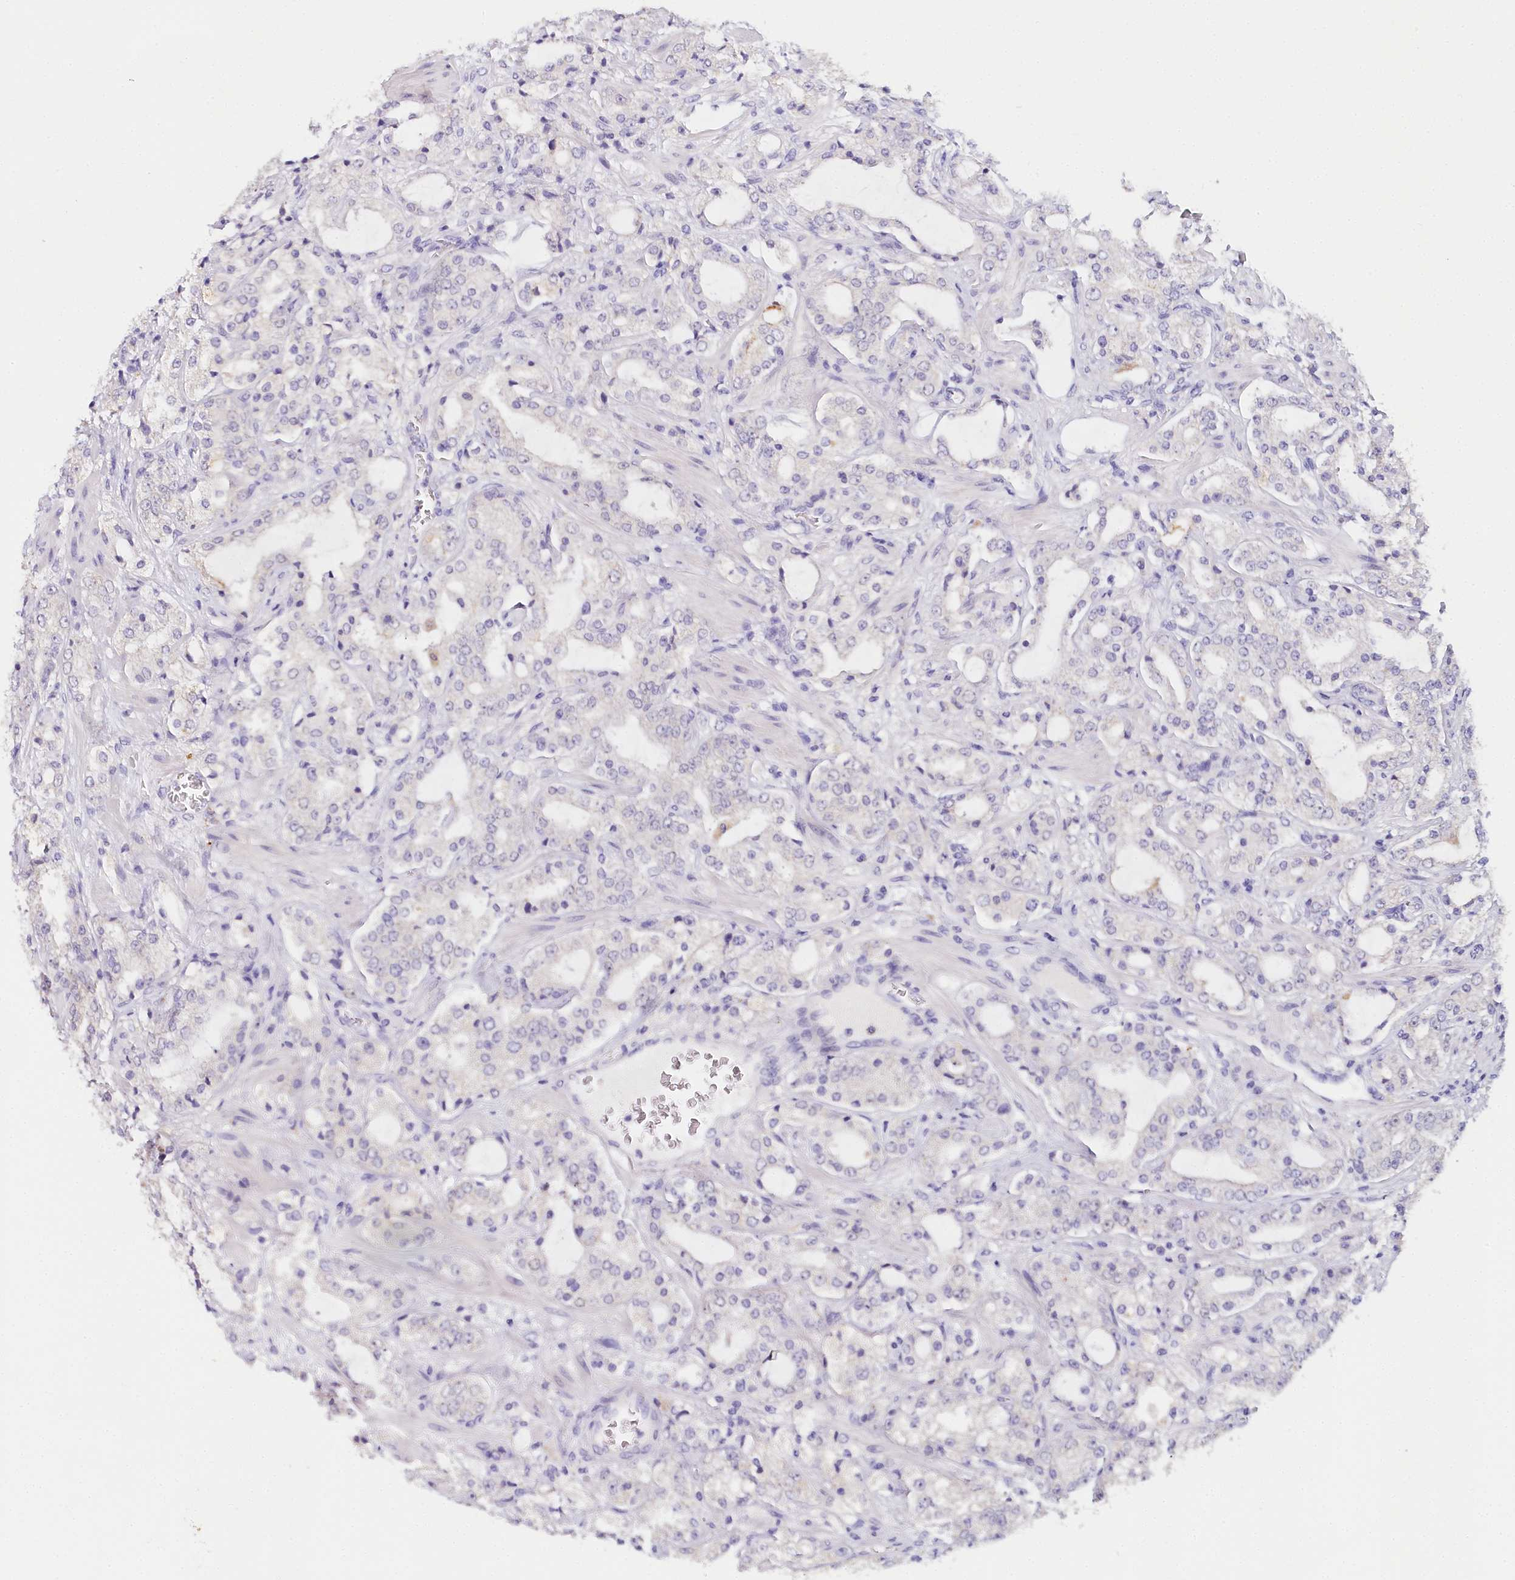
{"staining": {"intensity": "negative", "quantity": "none", "location": "none"}, "tissue": "prostate cancer", "cell_type": "Tumor cells", "image_type": "cancer", "snomed": [{"axis": "morphology", "description": "Adenocarcinoma, High grade"}, {"axis": "topography", "description": "Prostate"}], "caption": "This photomicrograph is of high-grade adenocarcinoma (prostate) stained with immunohistochemistry (IHC) to label a protein in brown with the nuclei are counter-stained blue. There is no staining in tumor cells. Brightfield microscopy of IHC stained with DAB (brown) and hematoxylin (blue), captured at high magnification.", "gene": "TP53", "patient": {"sex": "male", "age": 64}}